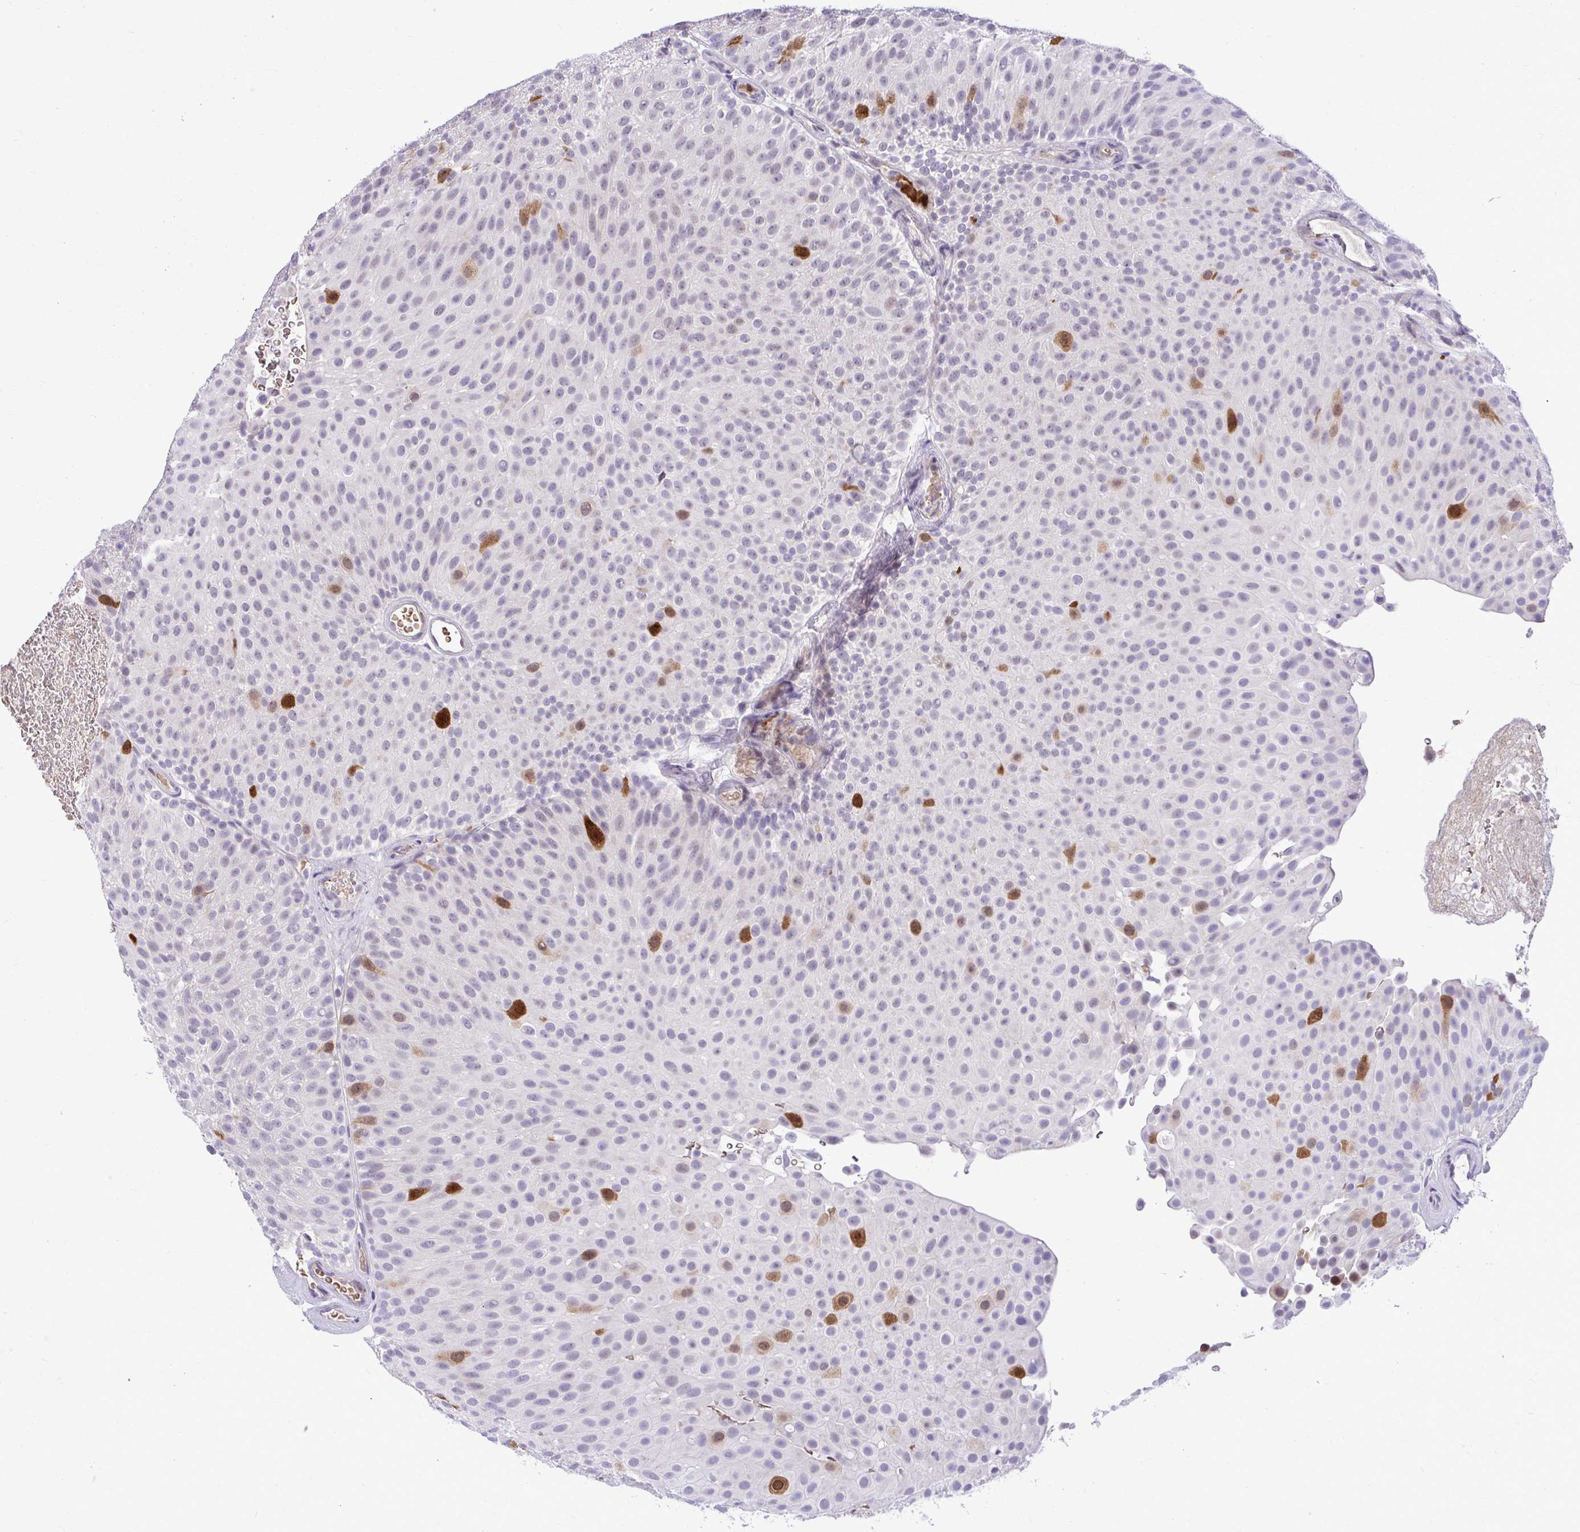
{"staining": {"intensity": "strong", "quantity": "<25%", "location": "cytoplasmic/membranous,nuclear"}, "tissue": "urothelial cancer", "cell_type": "Tumor cells", "image_type": "cancer", "snomed": [{"axis": "morphology", "description": "Urothelial carcinoma, Low grade"}, {"axis": "topography", "description": "Urinary bladder"}], "caption": "Immunohistochemical staining of urothelial cancer displays strong cytoplasmic/membranous and nuclear protein staining in approximately <25% of tumor cells.", "gene": "CDC20", "patient": {"sex": "male", "age": 78}}